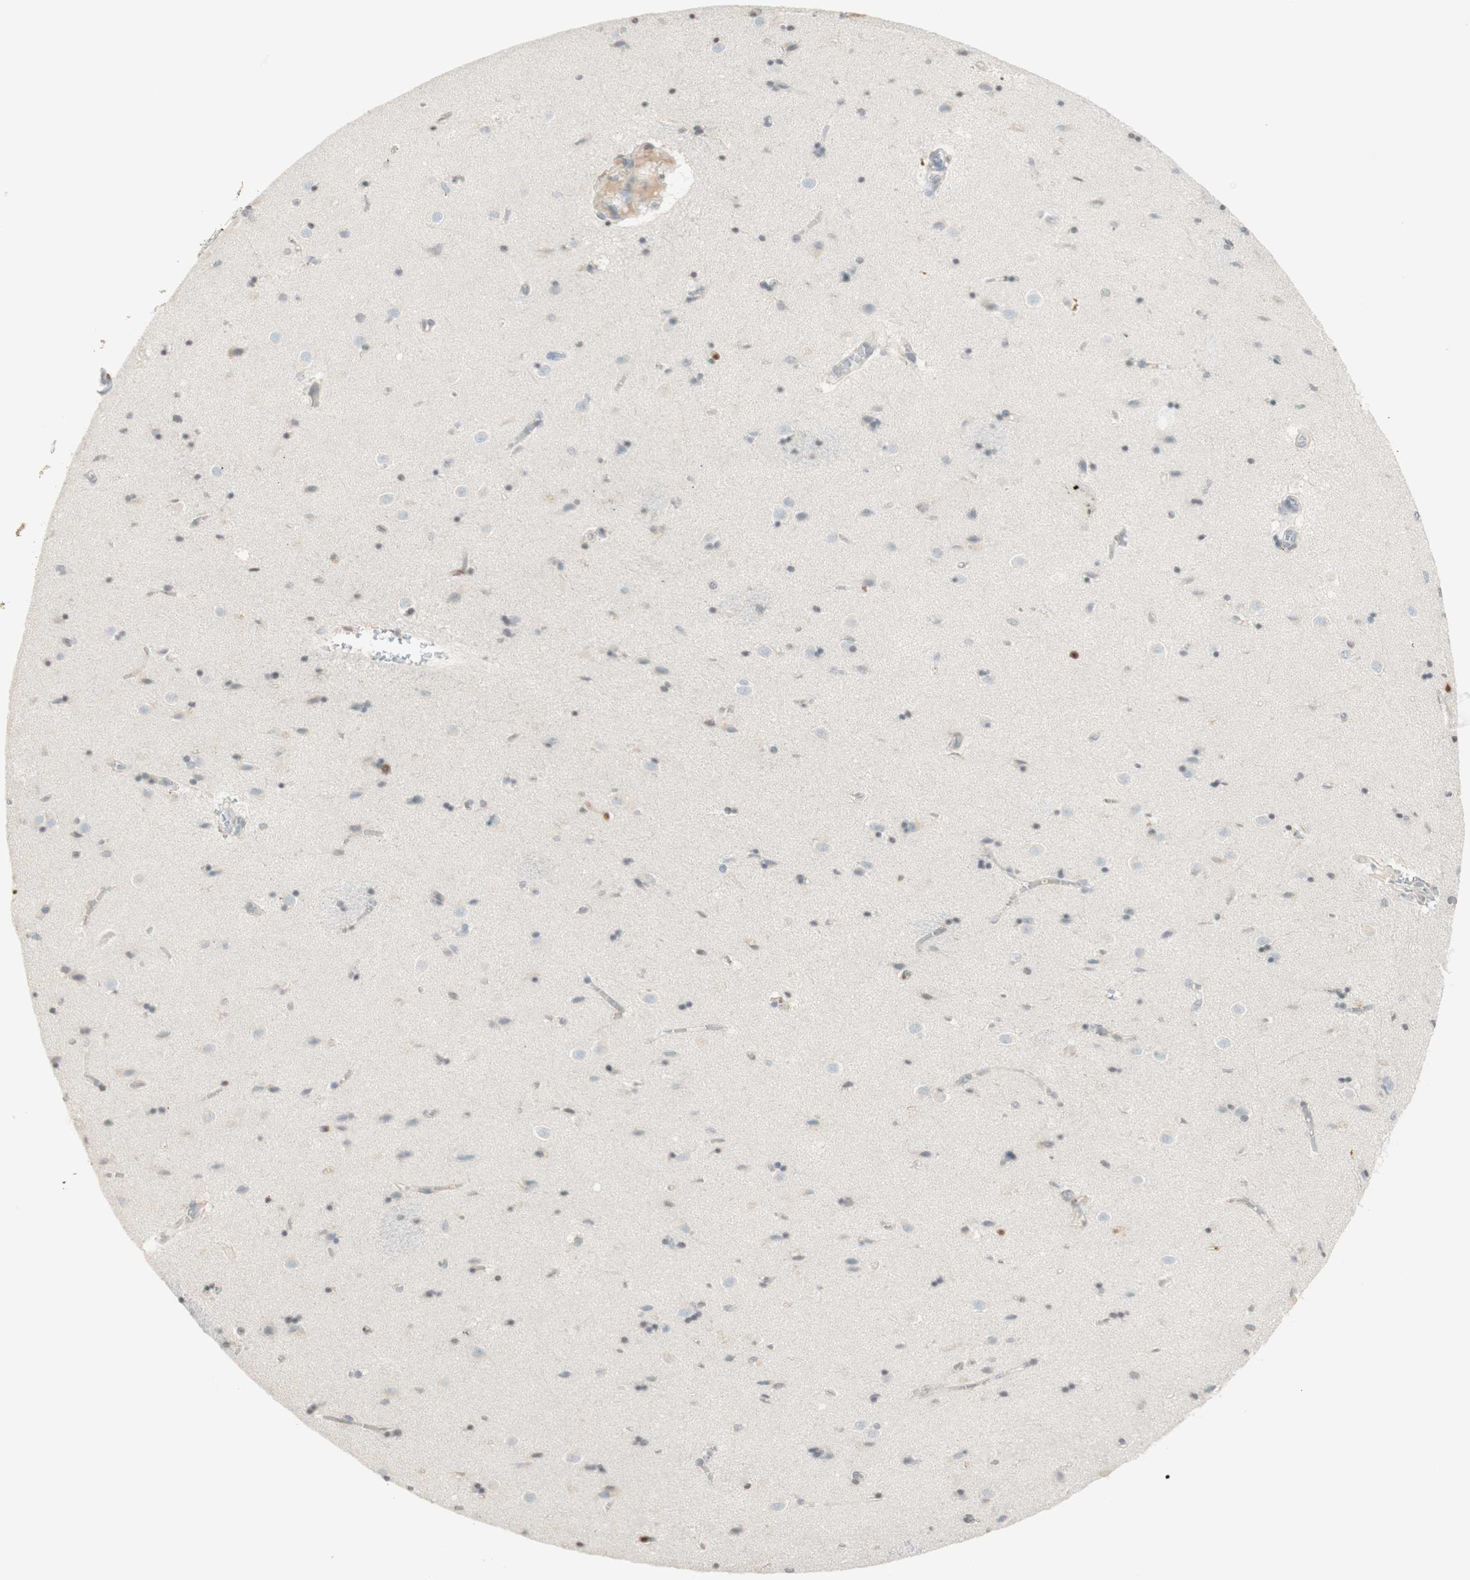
{"staining": {"intensity": "negative", "quantity": "none", "location": "none"}, "tissue": "caudate", "cell_type": "Glial cells", "image_type": "normal", "snomed": [{"axis": "morphology", "description": "Normal tissue, NOS"}, {"axis": "topography", "description": "Lateral ventricle wall"}], "caption": "The micrograph shows no significant positivity in glial cells of caudate.", "gene": "NID1", "patient": {"sex": "female", "age": 54}}